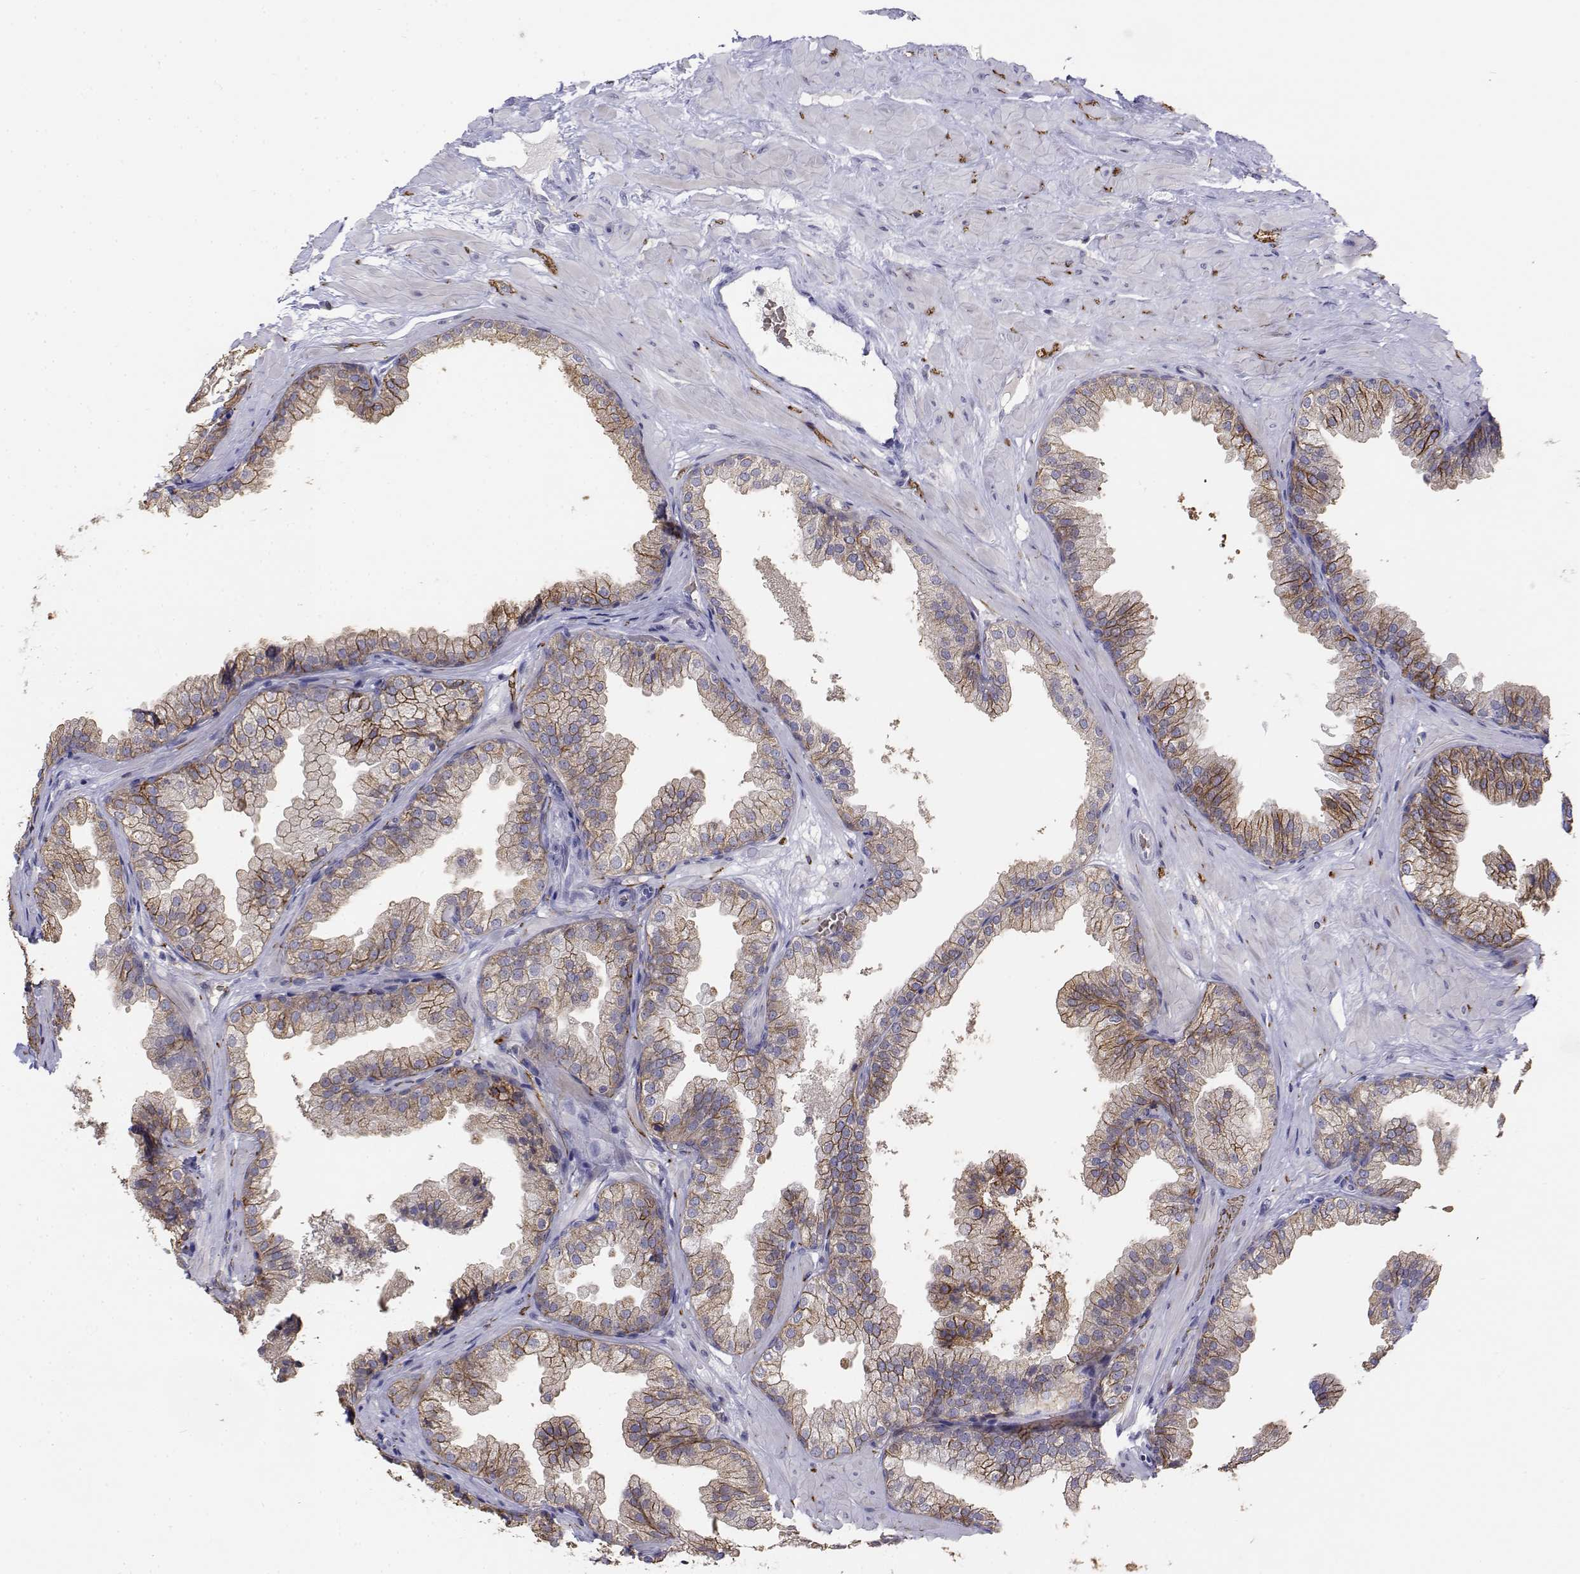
{"staining": {"intensity": "moderate", "quantity": "25%-75%", "location": "cytoplasmic/membranous"}, "tissue": "prostate", "cell_type": "Glandular cells", "image_type": "normal", "snomed": [{"axis": "morphology", "description": "Normal tissue, NOS"}, {"axis": "topography", "description": "Prostate"}], "caption": "Brown immunohistochemical staining in unremarkable human prostate reveals moderate cytoplasmic/membranous positivity in about 25%-75% of glandular cells. (DAB (3,3'-diaminobenzidine) IHC with brightfield microscopy, high magnification).", "gene": "CADM1", "patient": {"sex": "male", "age": 37}}